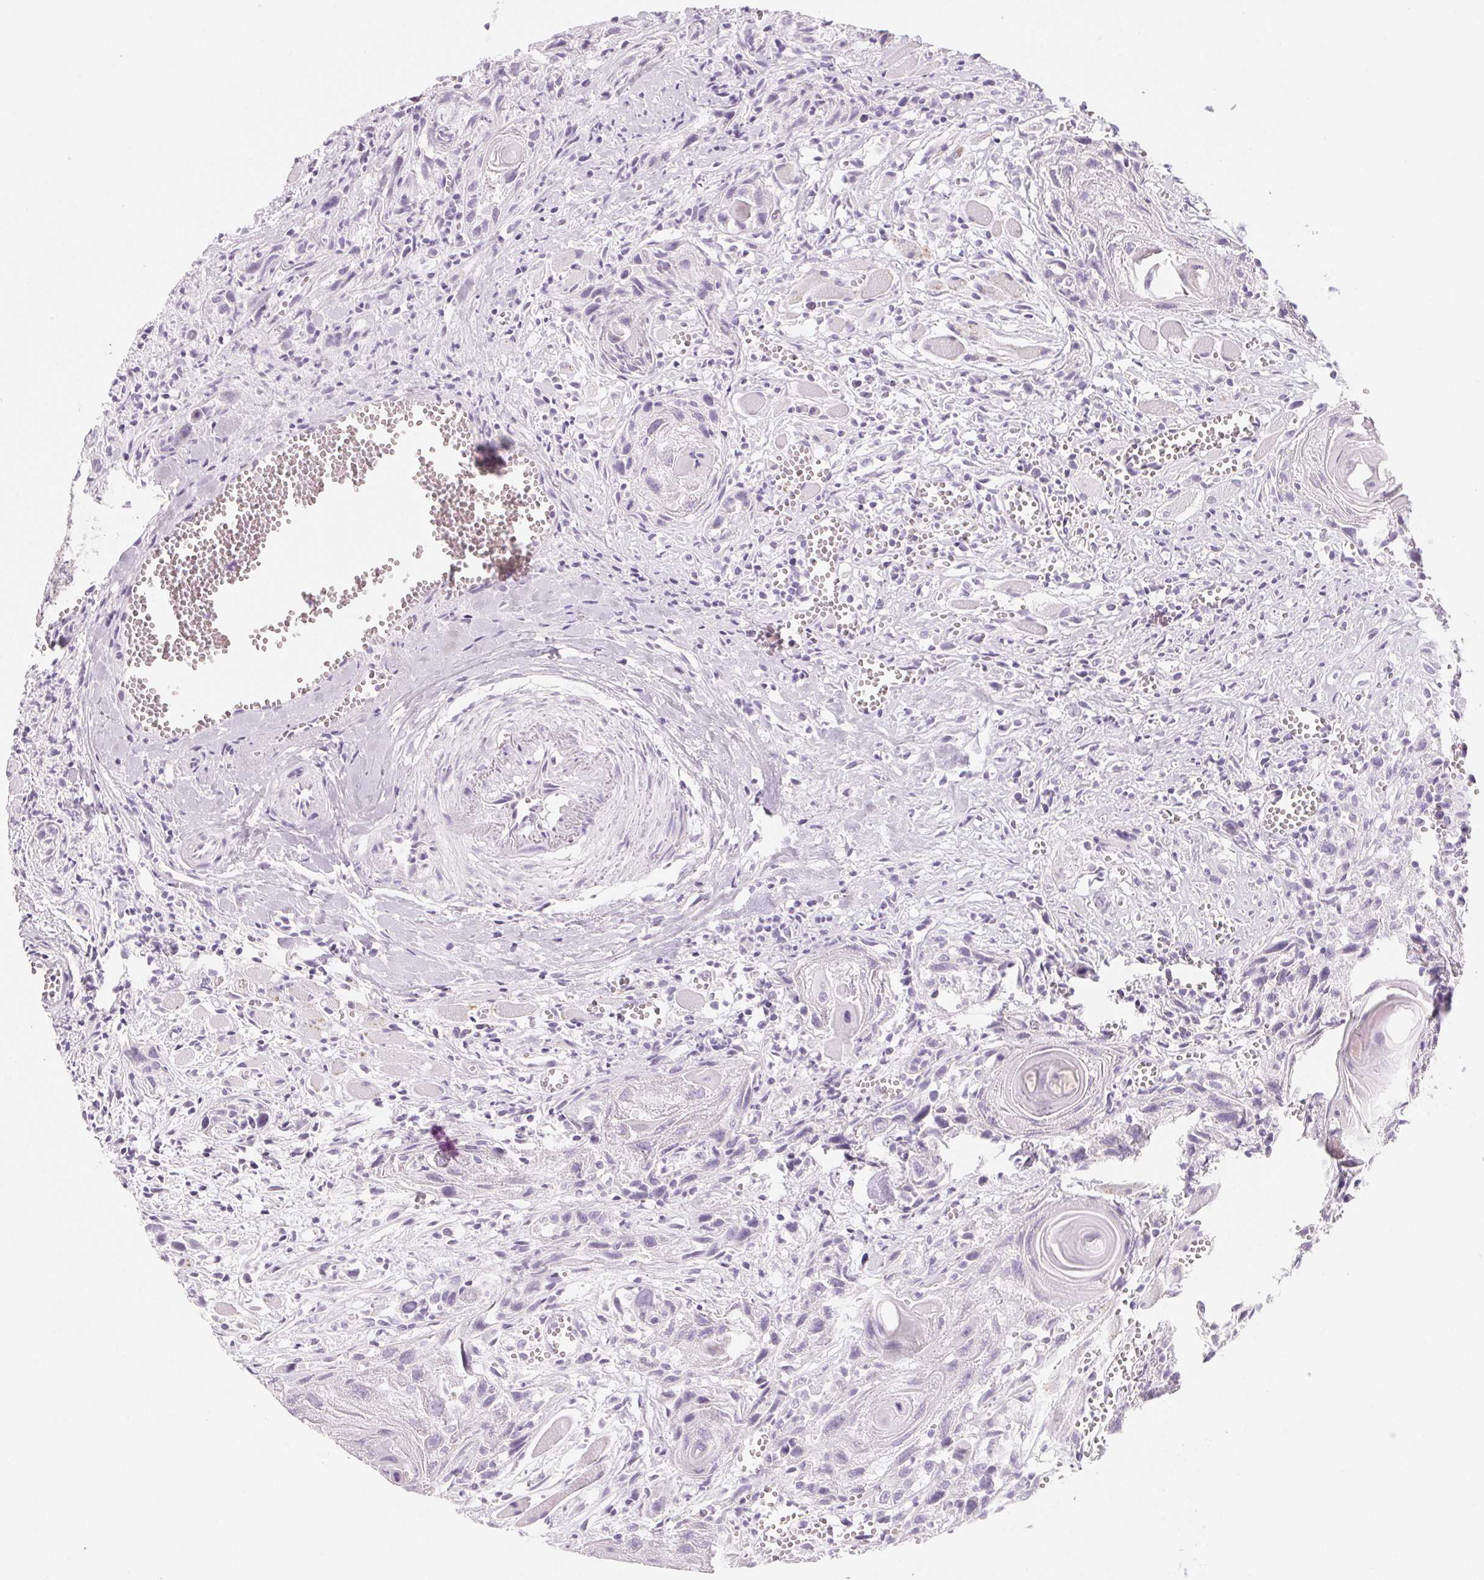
{"staining": {"intensity": "negative", "quantity": "none", "location": "none"}, "tissue": "head and neck cancer", "cell_type": "Tumor cells", "image_type": "cancer", "snomed": [{"axis": "morphology", "description": "Squamous cell carcinoma, NOS"}, {"axis": "topography", "description": "Head-Neck"}], "caption": "Head and neck cancer was stained to show a protein in brown. There is no significant staining in tumor cells.", "gene": "SH3GL2", "patient": {"sex": "female", "age": 80}}